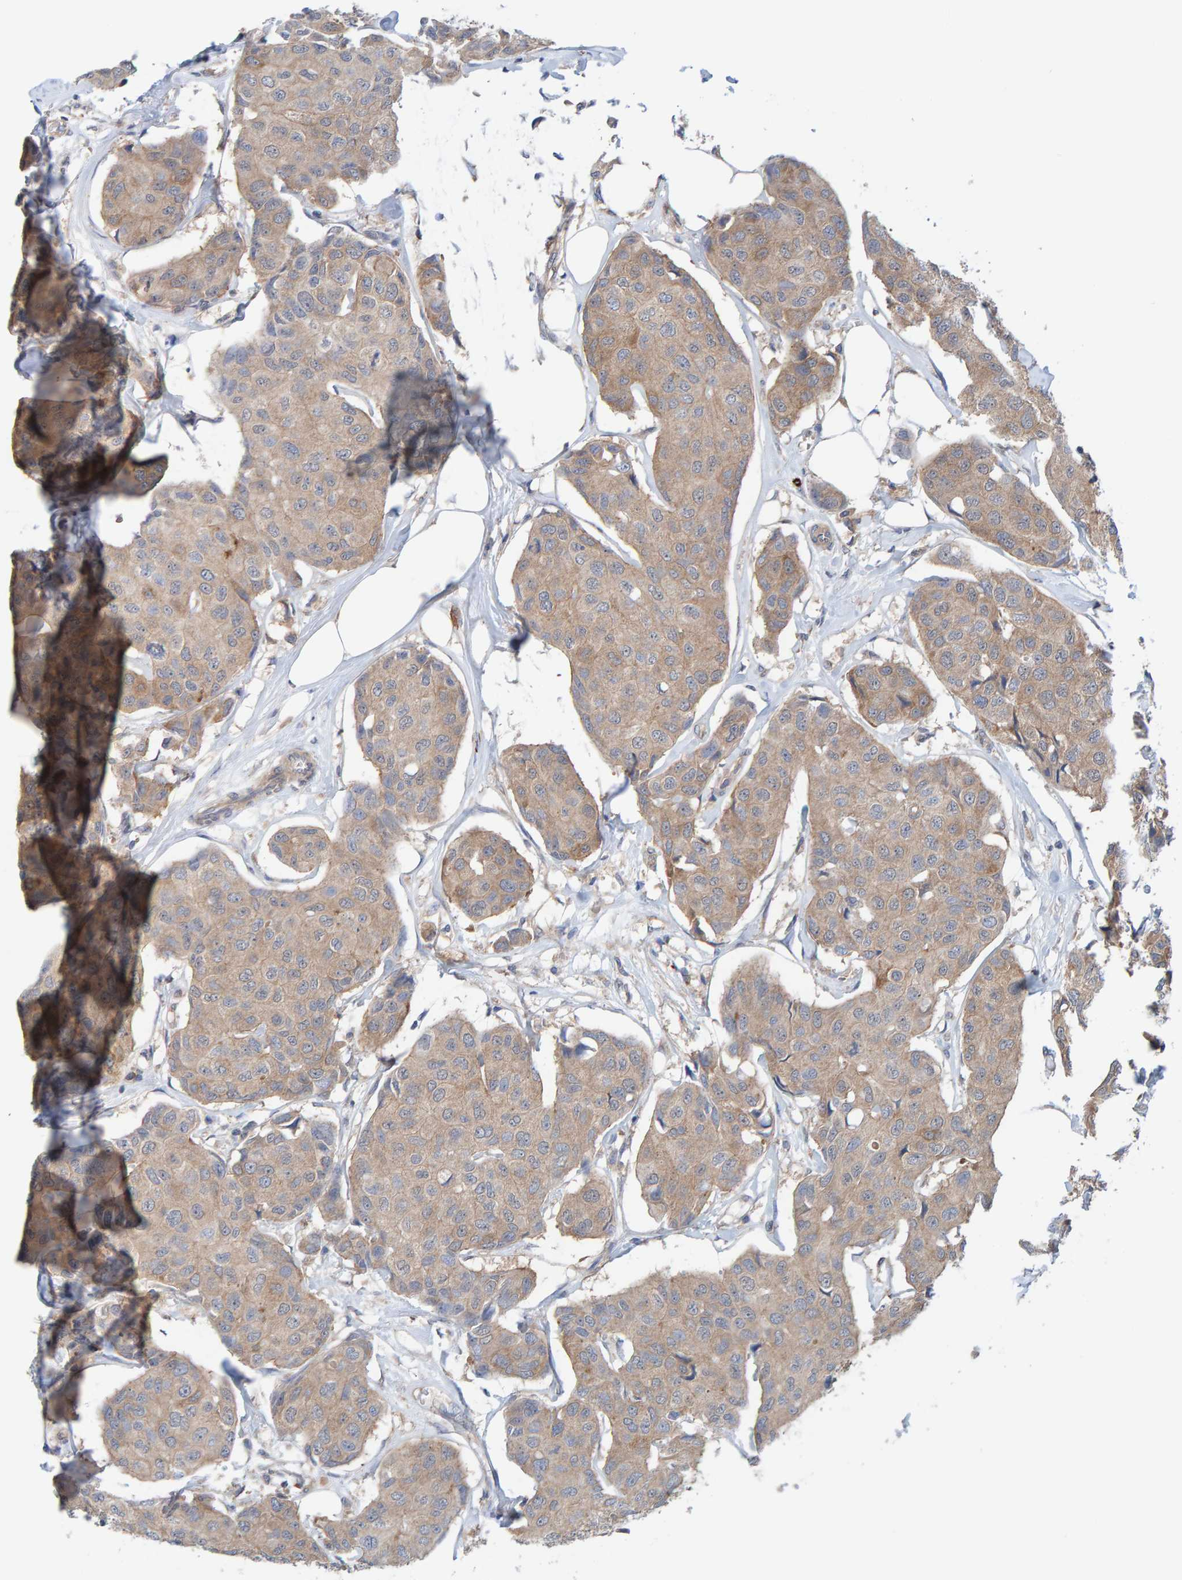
{"staining": {"intensity": "moderate", "quantity": ">75%", "location": "cytoplasmic/membranous"}, "tissue": "breast cancer", "cell_type": "Tumor cells", "image_type": "cancer", "snomed": [{"axis": "morphology", "description": "Duct carcinoma"}, {"axis": "topography", "description": "Breast"}], "caption": "Immunohistochemistry photomicrograph of human breast infiltrating ductal carcinoma stained for a protein (brown), which exhibits medium levels of moderate cytoplasmic/membranous expression in approximately >75% of tumor cells.", "gene": "LRSAM1", "patient": {"sex": "female", "age": 80}}